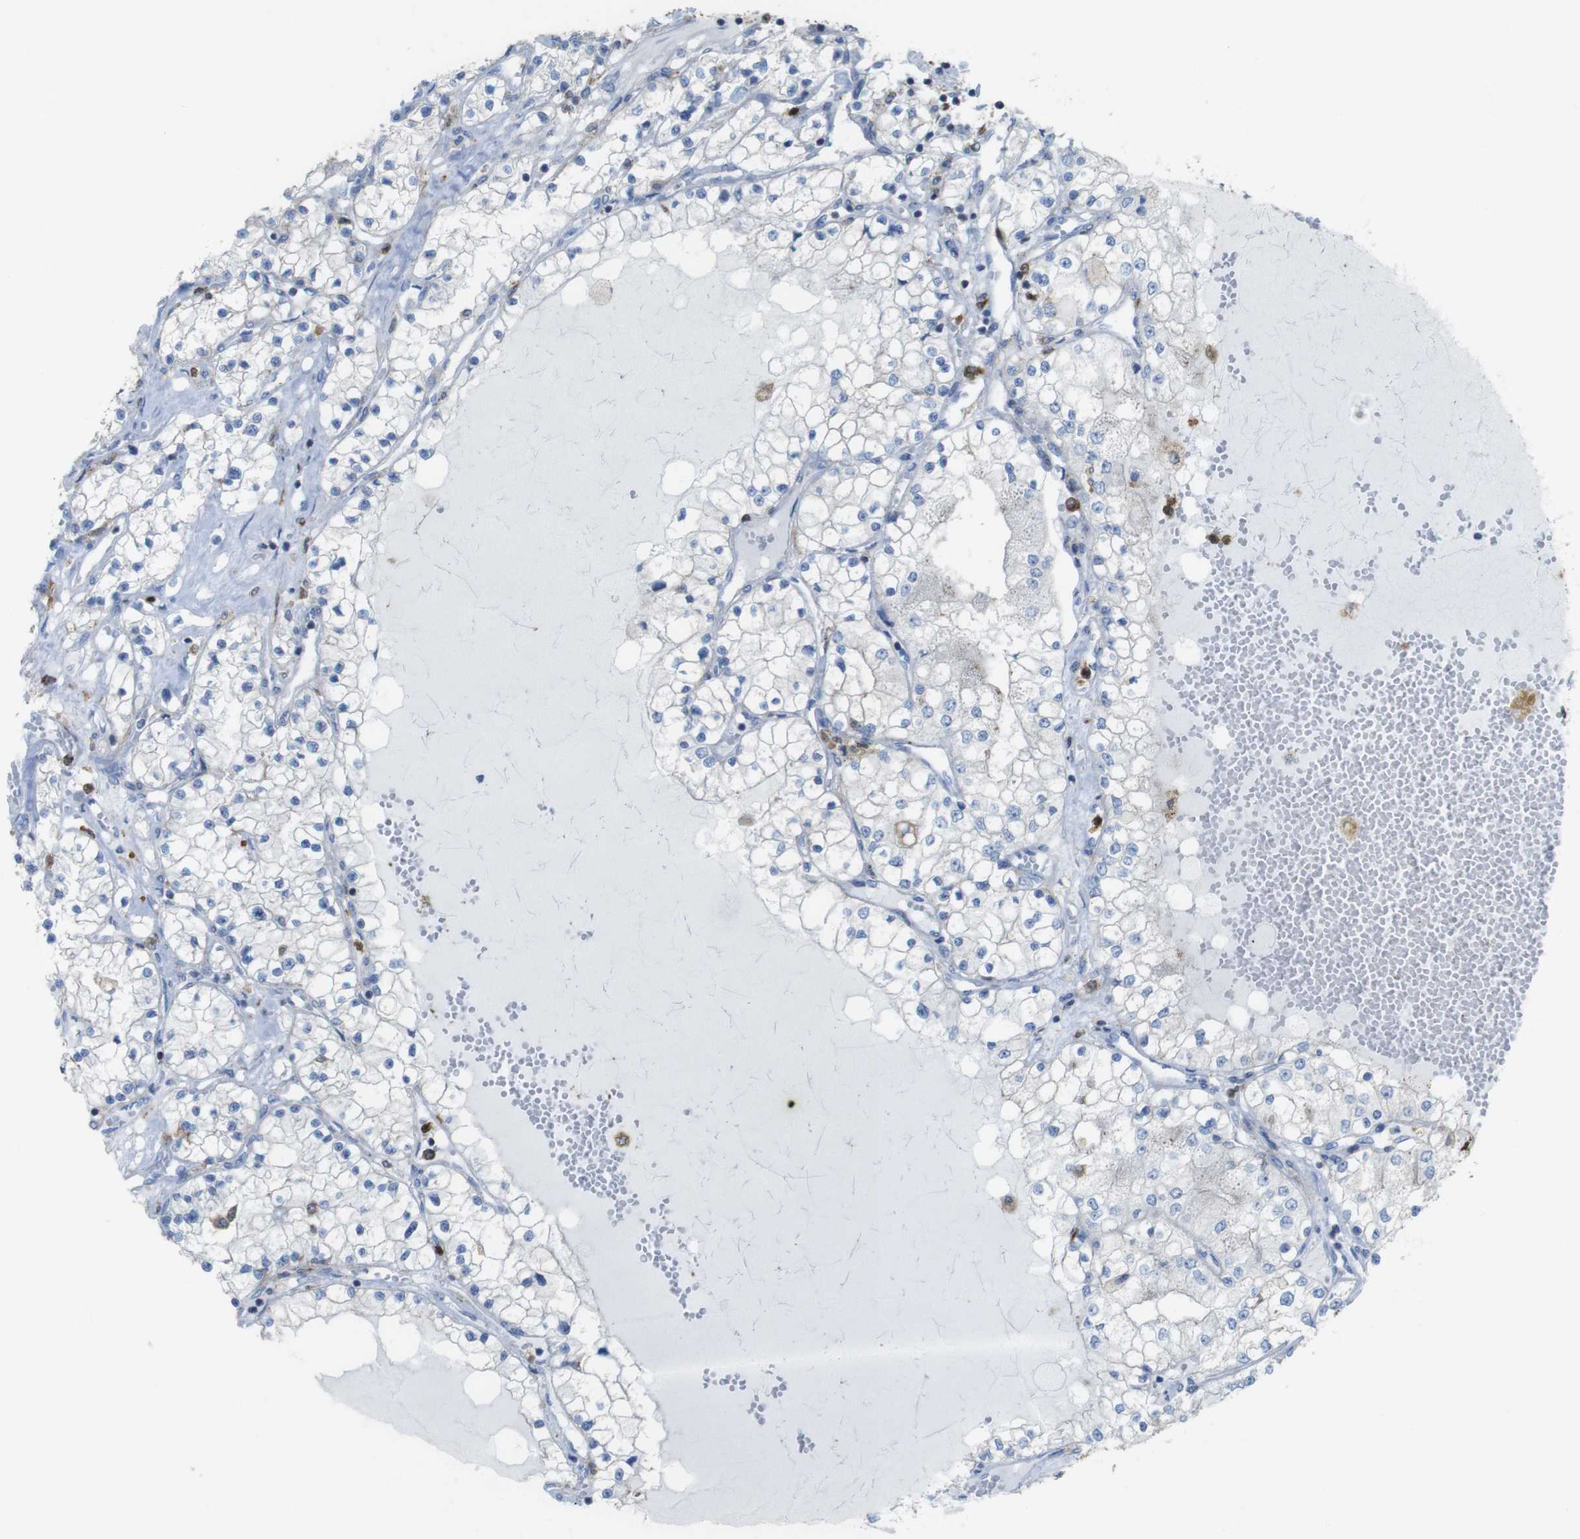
{"staining": {"intensity": "negative", "quantity": "none", "location": "none"}, "tissue": "renal cancer", "cell_type": "Tumor cells", "image_type": "cancer", "snomed": [{"axis": "morphology", "description": "Adenocarcinoma, NOS"}, {"axis": "topography", "description": "Kidney"}], "caption": "High magnification brightfield microscopy of renal adenocarcinoma stained with DAB (3,3'-diaminobenzidine) (brown) and counterstained with hematoxylin (blue): tumor cells show no significant staining.", "gene": "PRKCD", "patient": {"sex": "male", "age": 68}}